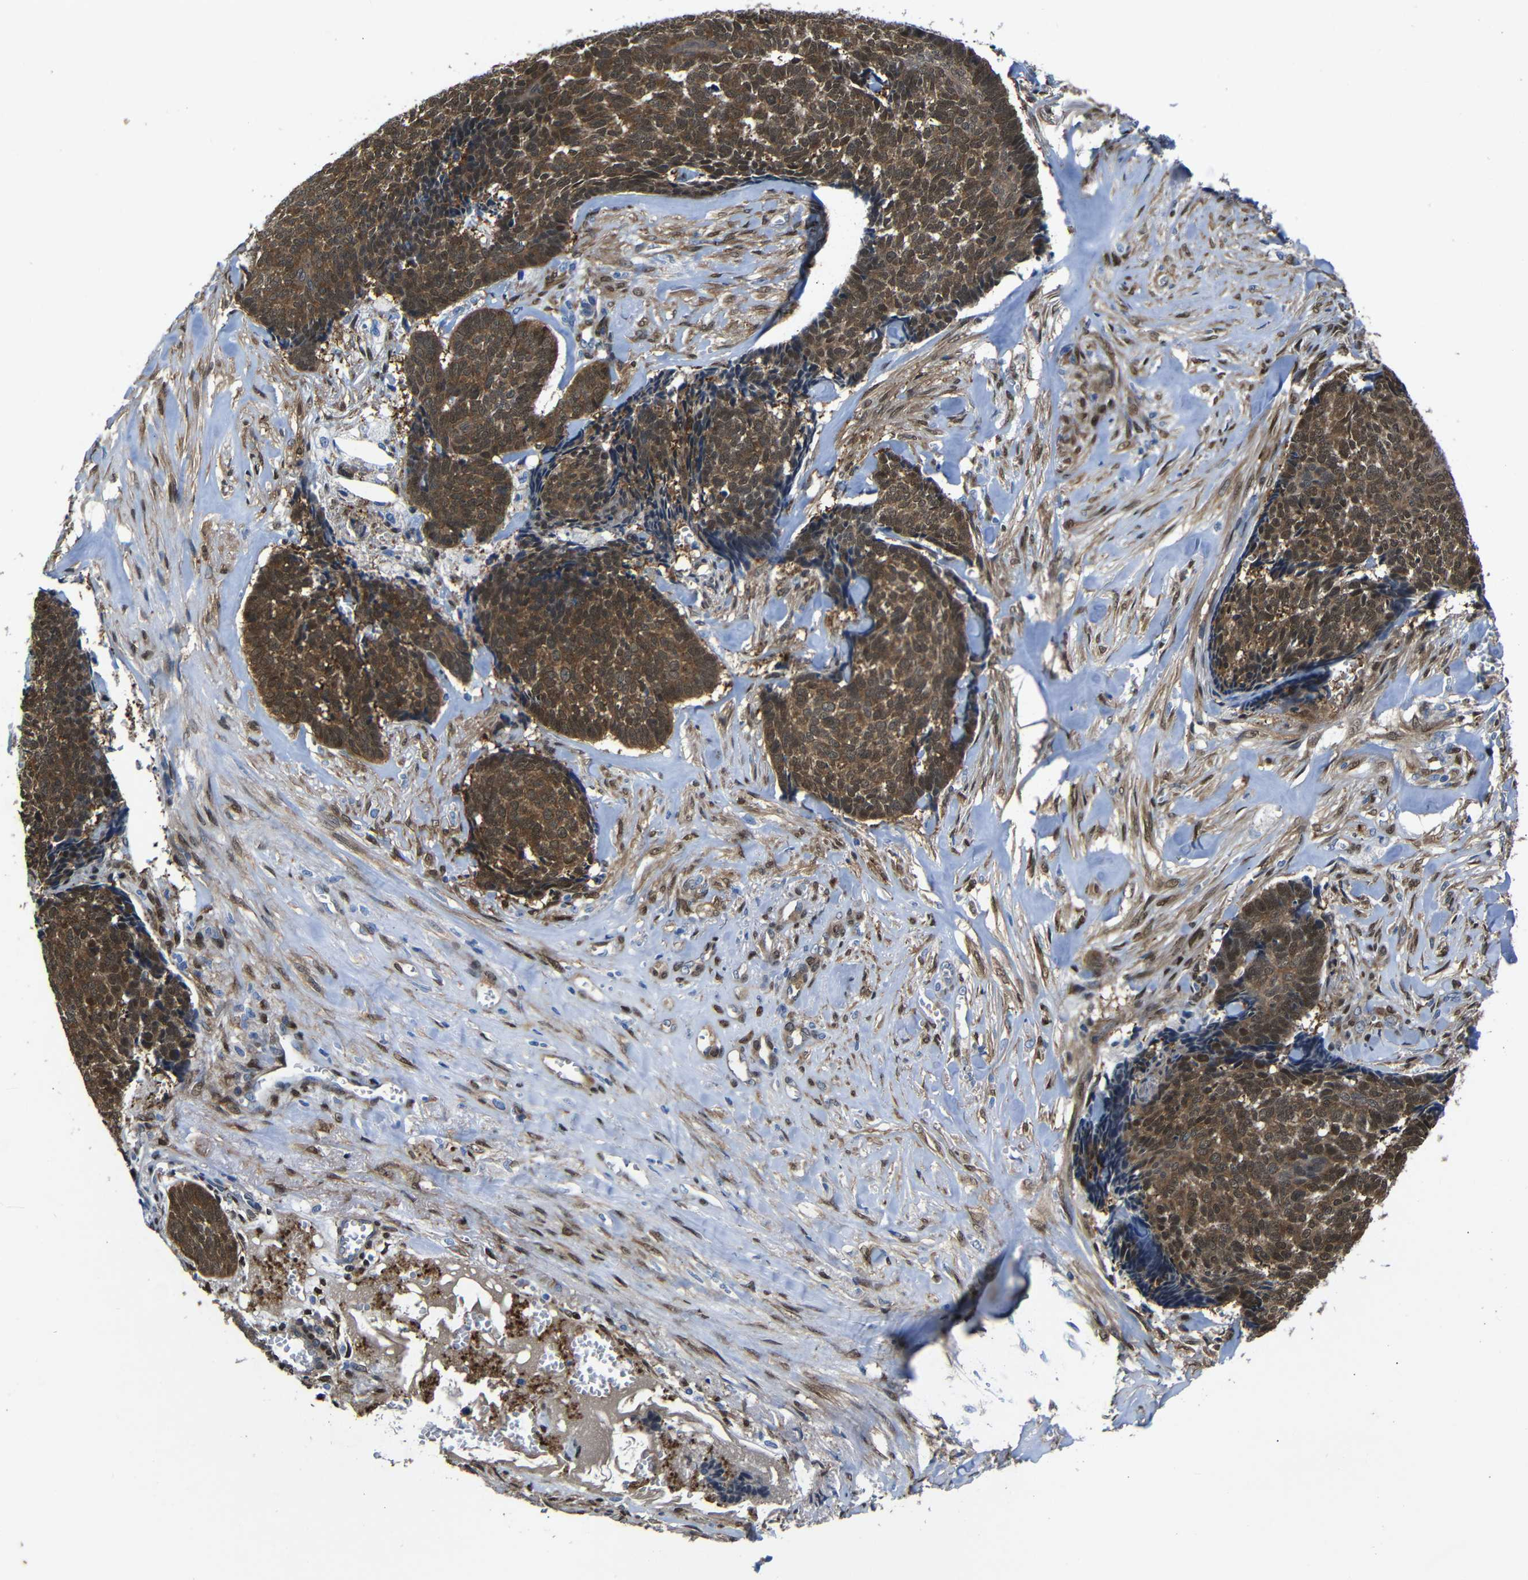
{"staining": {"intensity": "strong", "quantity": ">75%", "location": "cytoplasmic/membranous,nuclear"}, "tissue": "skin cancer", "cell_type": "Tumor cells", "image_type": "cancer", "snomed": [{"axis": "morphology", "description": "Basal cell carcinoma"}, {"axis": "topography", "description": "Skin"}], "caption": "Strong cytoplasmic/membranous and nuclear protein positivity is seen in approximately >75% of tumor cells in basal cell carcinoma (skin). (DAB (3,3'-diaminobenzidine) = brown stain, brightfield microscopy at high magnification).", "gene": "YAP1", "patient": {"sex": "male", "age": 84}}